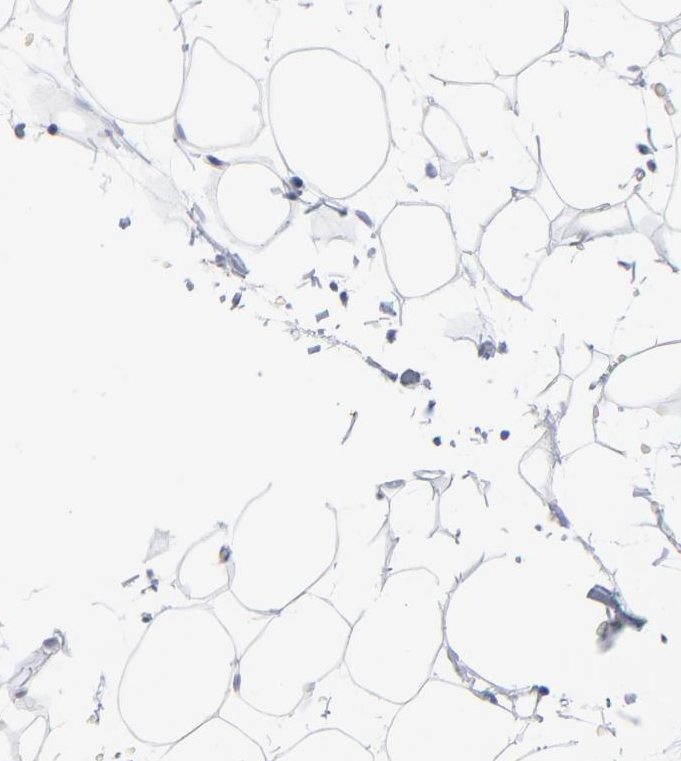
{"staining": {"intensity": "negative", "quantity": "none", "location": "none"}, "tissue": "adipose tissue", "cell_type": "Adipocytes", "image_type": "normal", "snomed": [{"axis": "morphology", "description": "Normal tissue, NOS"}, {"axis": "morphology", "description": "Fibrosis, NOS"}, {"axis": "topography", "description": "Breast"}], "caption": "Immunohistochemistry histopathology image of benign human adipose tissue stained for a protein (brown), which shows no expression in adipocytes.", "gene": "CPE", "patient": {"sex": "female", "age": 24}}